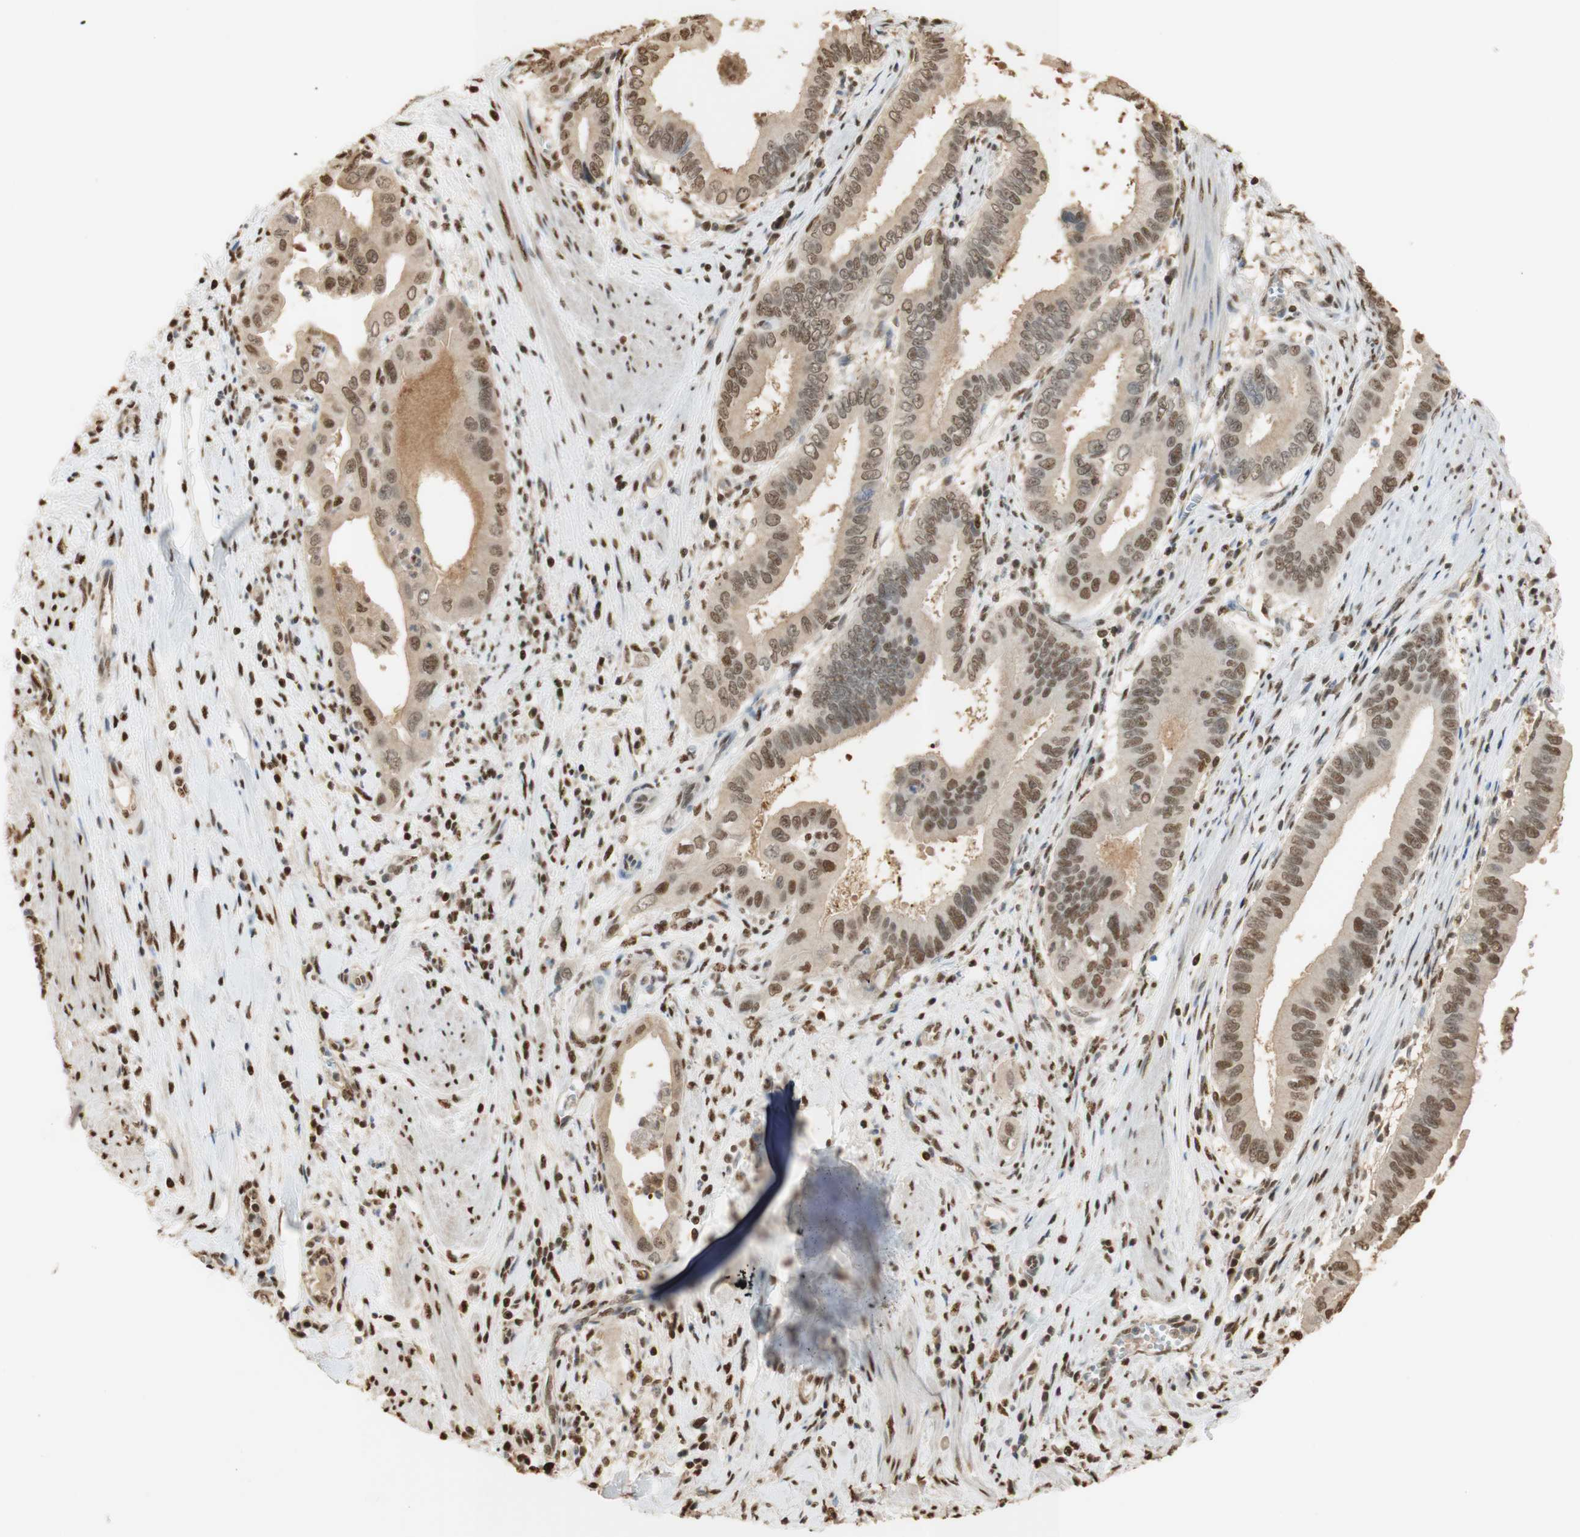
{"staining": {"intensity": "moderate", "quantity": ">75%", "location": "cytoplasmic/membranous,nuclear"}, "tissue": "pancreatic cancer", "cell_type": "Tumor cells", "image_type": "cancer", "snomed": [{"axis": "morphology", "description": "Normal tissue, NOS"}, {"axis": "topography", "description": "Lymph node"}], "caption": "A brown stain highlights moderate cytoplasmic/membranous and nuclear staining of a protein in human pancreatic cancer tumor cells.", "gene": "NAP1L4", "patient": {"sex": "male", "age": 50}}